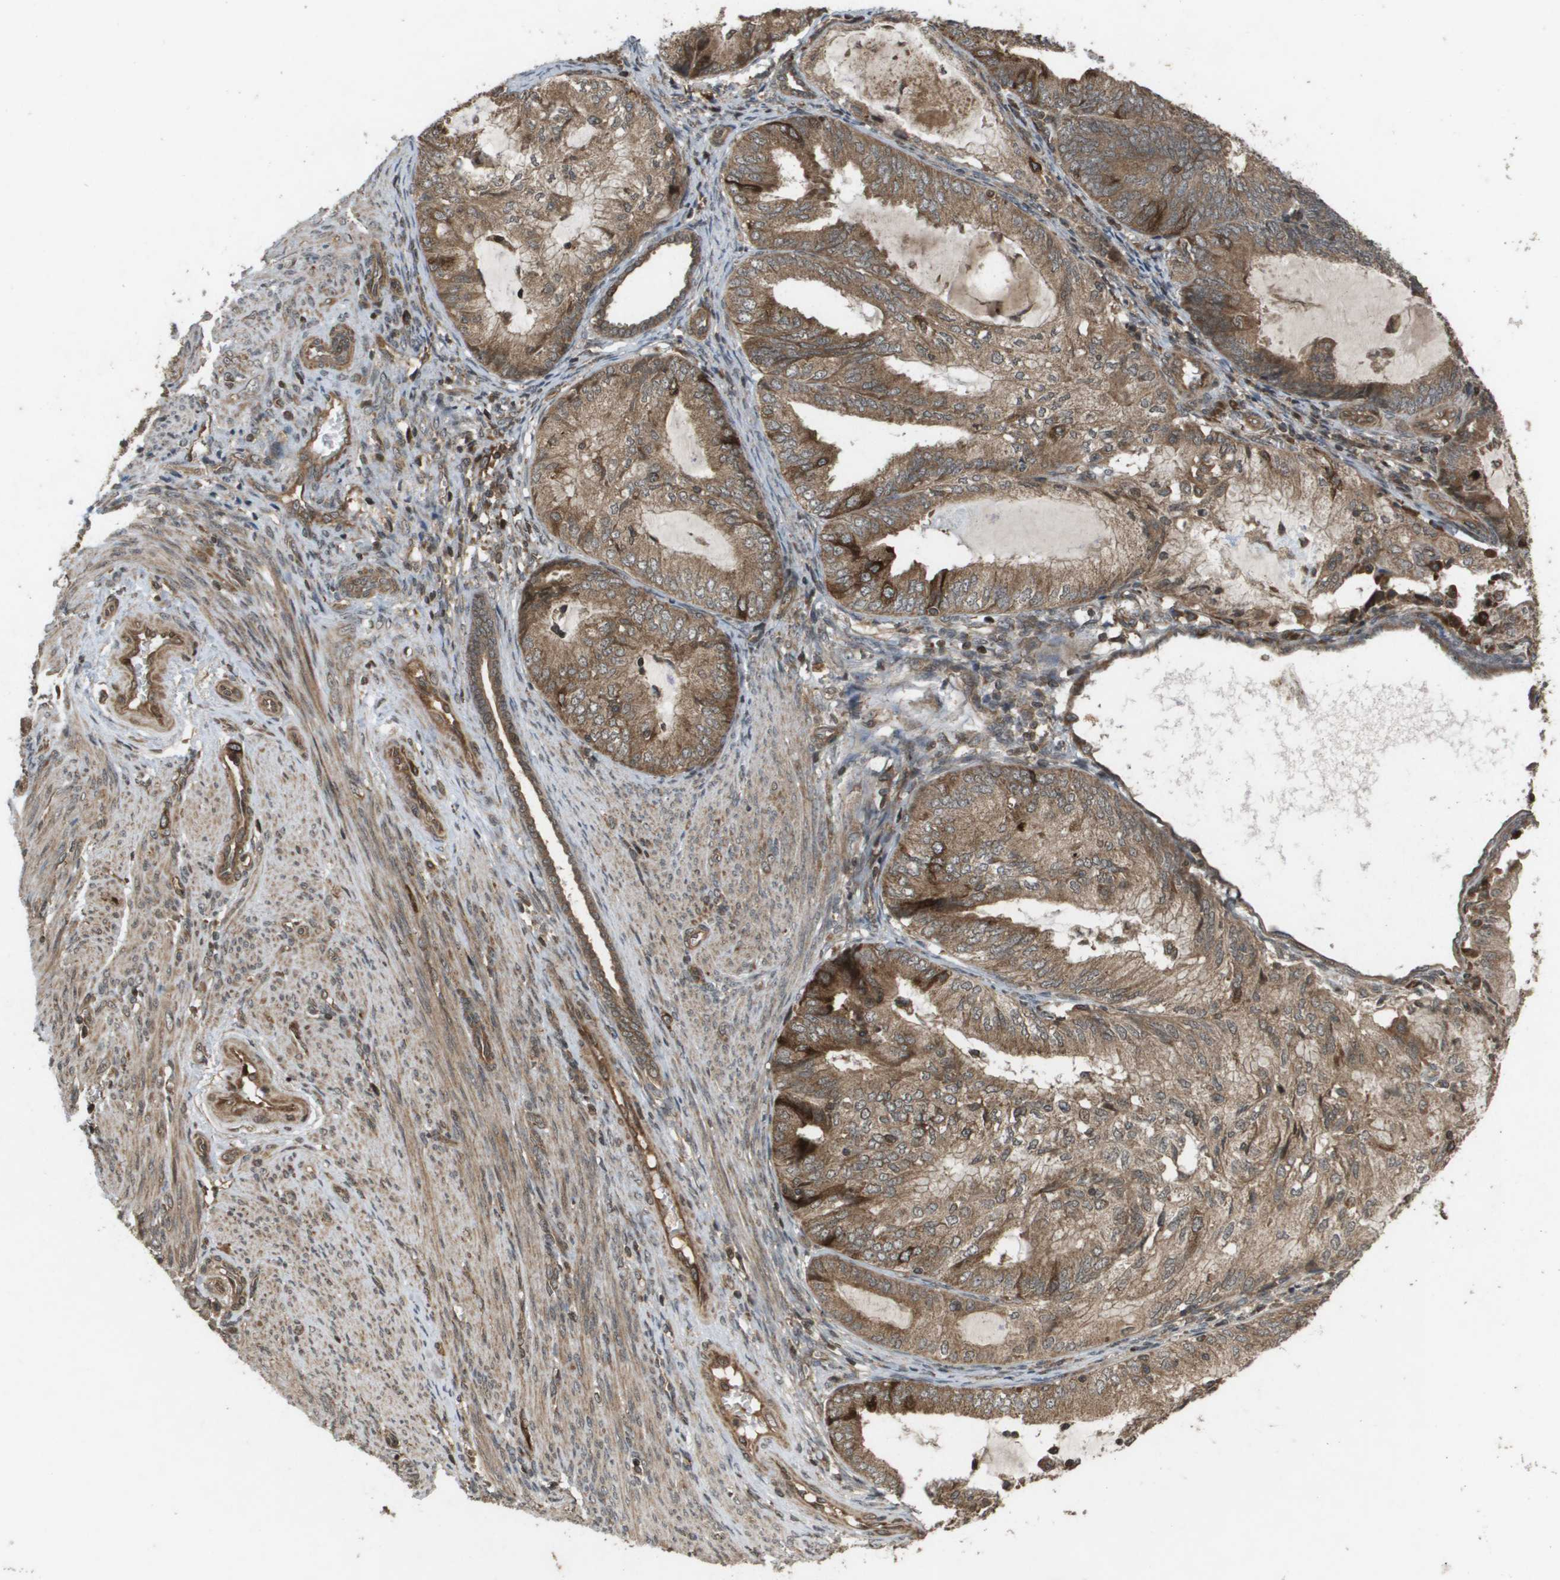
{"staining": {"intensity": "strong", "quantity": ">75%", "location": "cytoplasmic/membranous"}, "tissue": "endometrial cancer", "cell_type": "Tumor cells", "image_type": "cancer", "snomed": [{"axis": "morphology", "description": "Adenocarcinoma, NOS"}, {"axis": "topography", "description": "Endometrium"}], "caption": "A brown stain labels strong cytoplasmic/membranous positivity of a protein in human endometrial cancer tumor cells. The staining is performed using DAB (3,3'-diaminobenzidine) brown chromogen to label protein expression. The nuclei are counter-stained blue using hematoxylin.", "gene": "KIF11", "patient": {"sex": "female", "age": 81}}